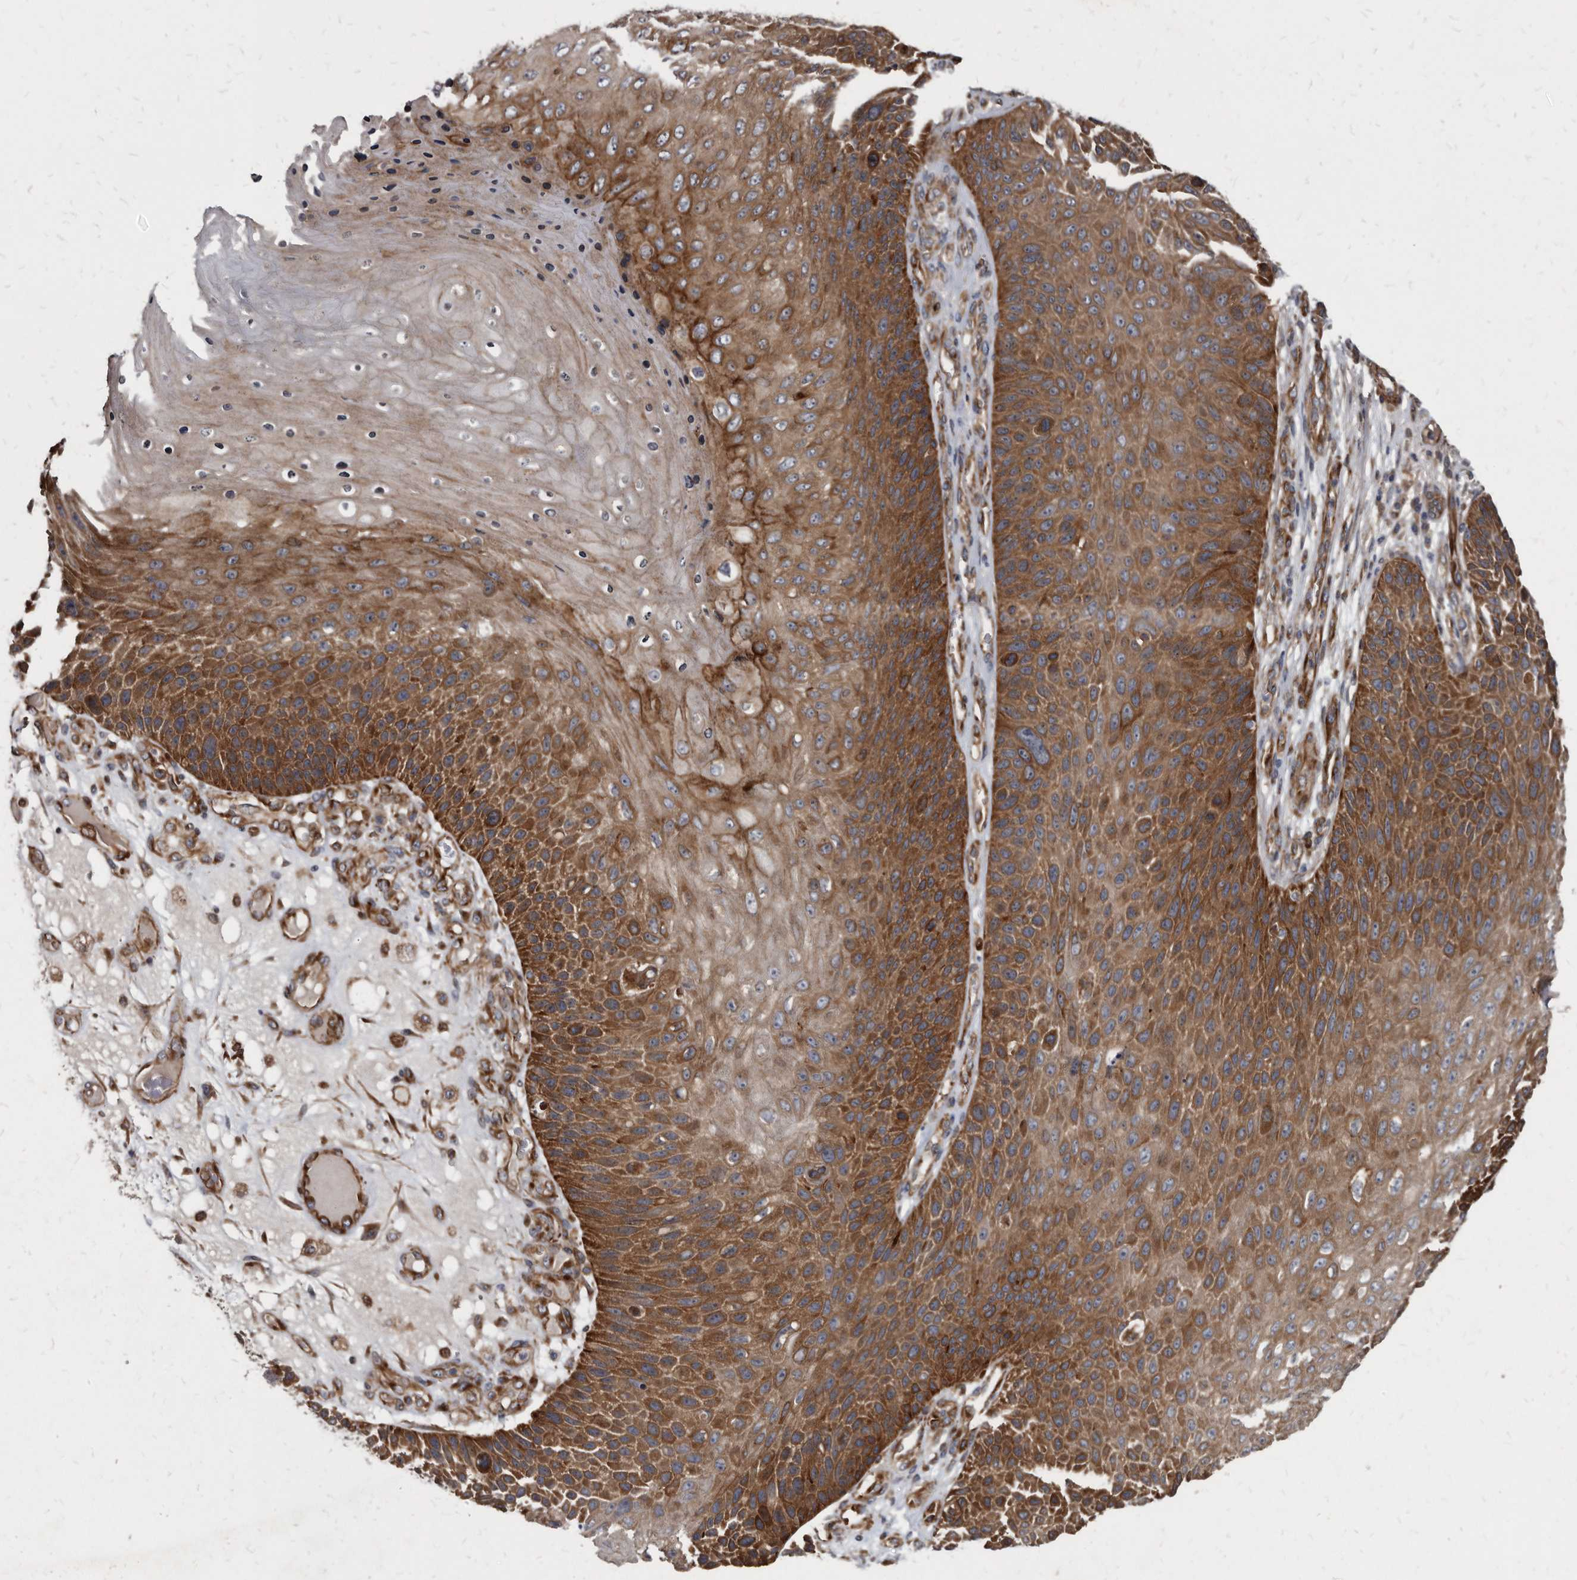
{"staining": {"intensity": "strong", "quantity": ">75%", "location": "cytoplasmic/membranous"}, "tissue": "skin cancer", "cell_type": "Tumor cells", "image_type": "cancer", "snomed": [{"axis": "morphology", "description": "Squamous cell carcinoma, NOS"}, {"axis": "topography", "description": "Skin"}], "caption": "IHC image of skin cancer (squamous cell carcinoma) stained for a protein (brown), which reveals high levels of strong cytoplasmic/membranous positivity in approximately >75% of tumor cells.", "gene": "KCTD20", "patient": {"sex": "female", "age": 88}}